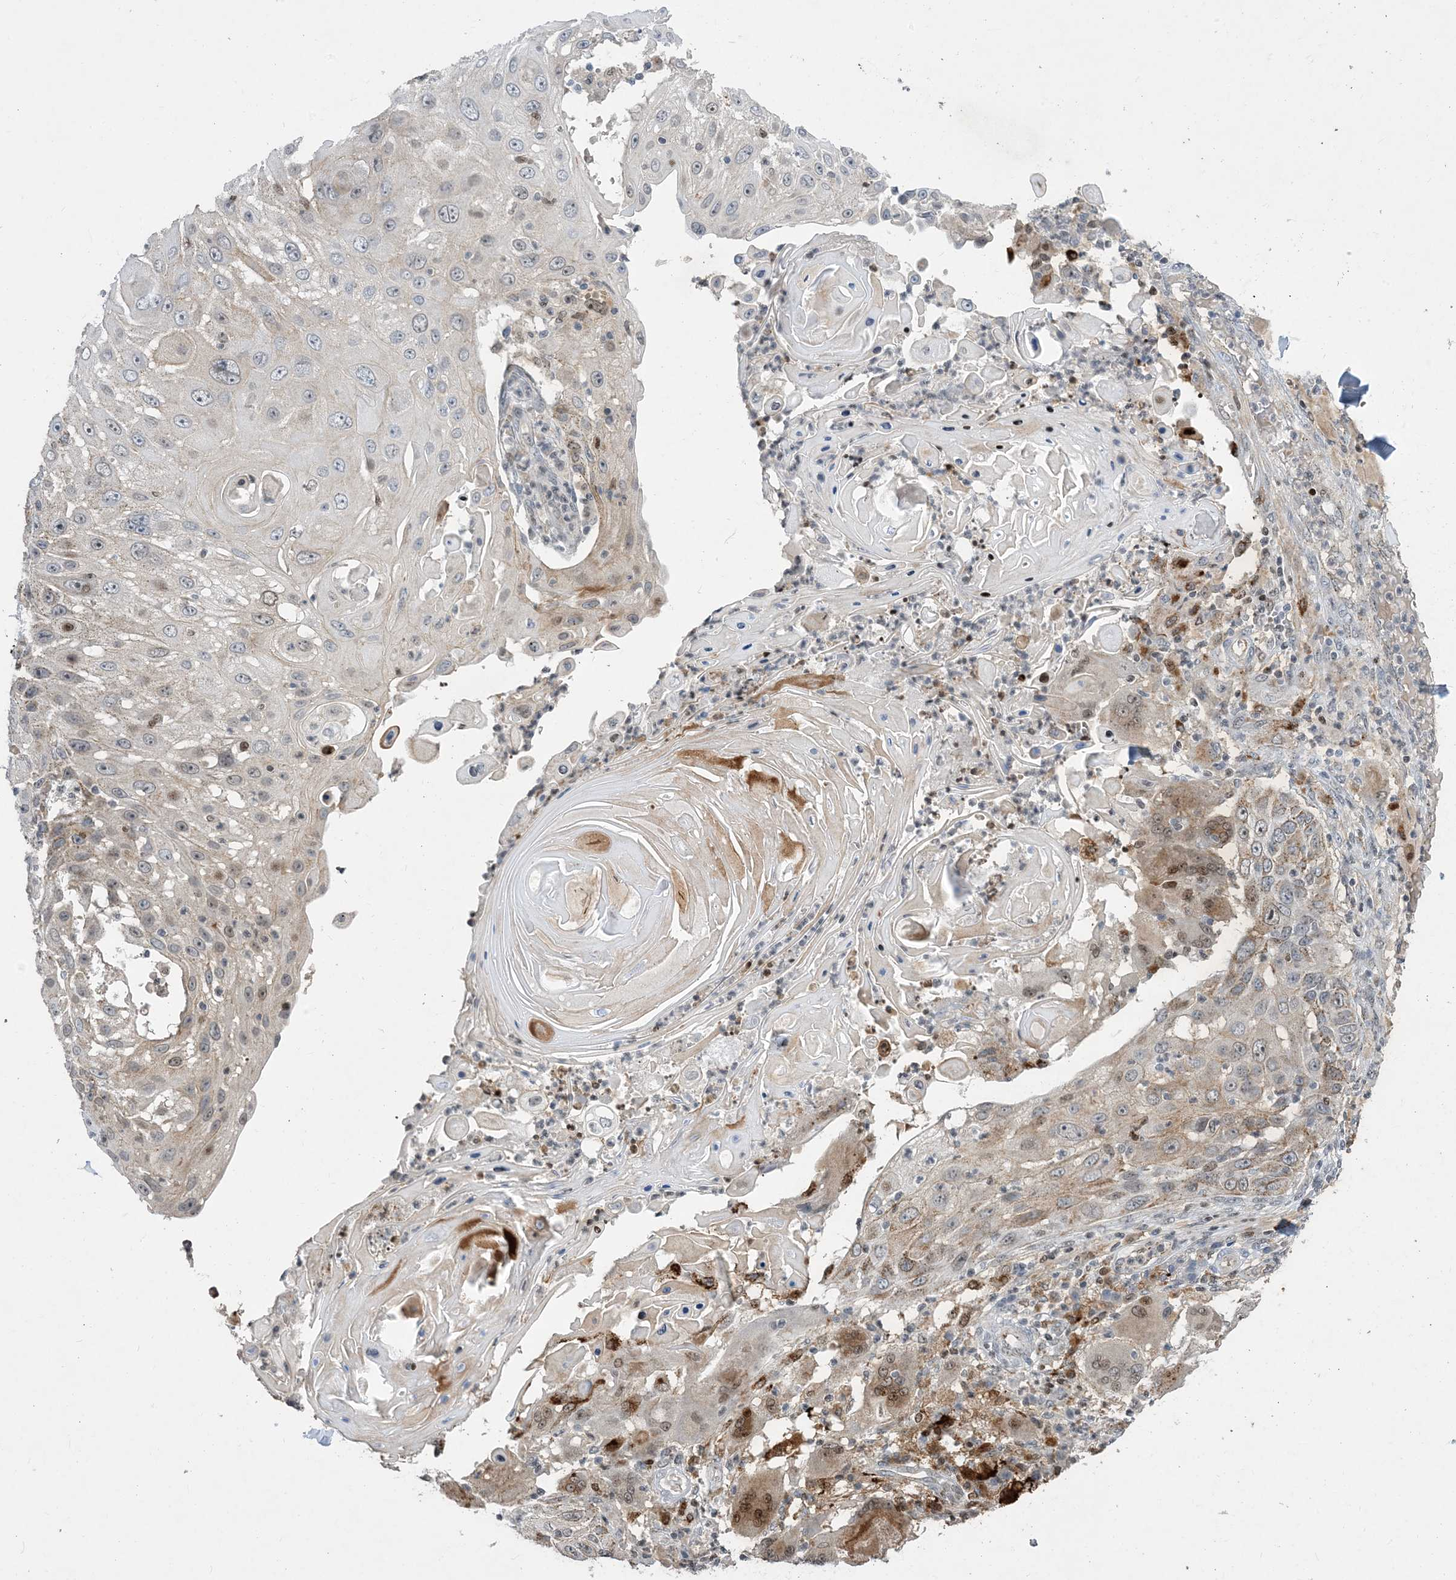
{"staining": {"intensity": "weak", "quantity": "<25%", "location": "cytoplasmic/membranous"}, "tissue": "skin cancer", "cell_type": "Tumor cells", "image_type": "cancer", "snomed": [{"axis": "morphology", "description": "Squamous cell carcinoma, NOS"}, {"axis": "topography", "description": "Skin"}], "caption": "The micrograph demonstrates no significant positivity in tumor cells of skin cancer.", "gene": "SLC25A53", "patient": {"sex": "female", "age": 44}}